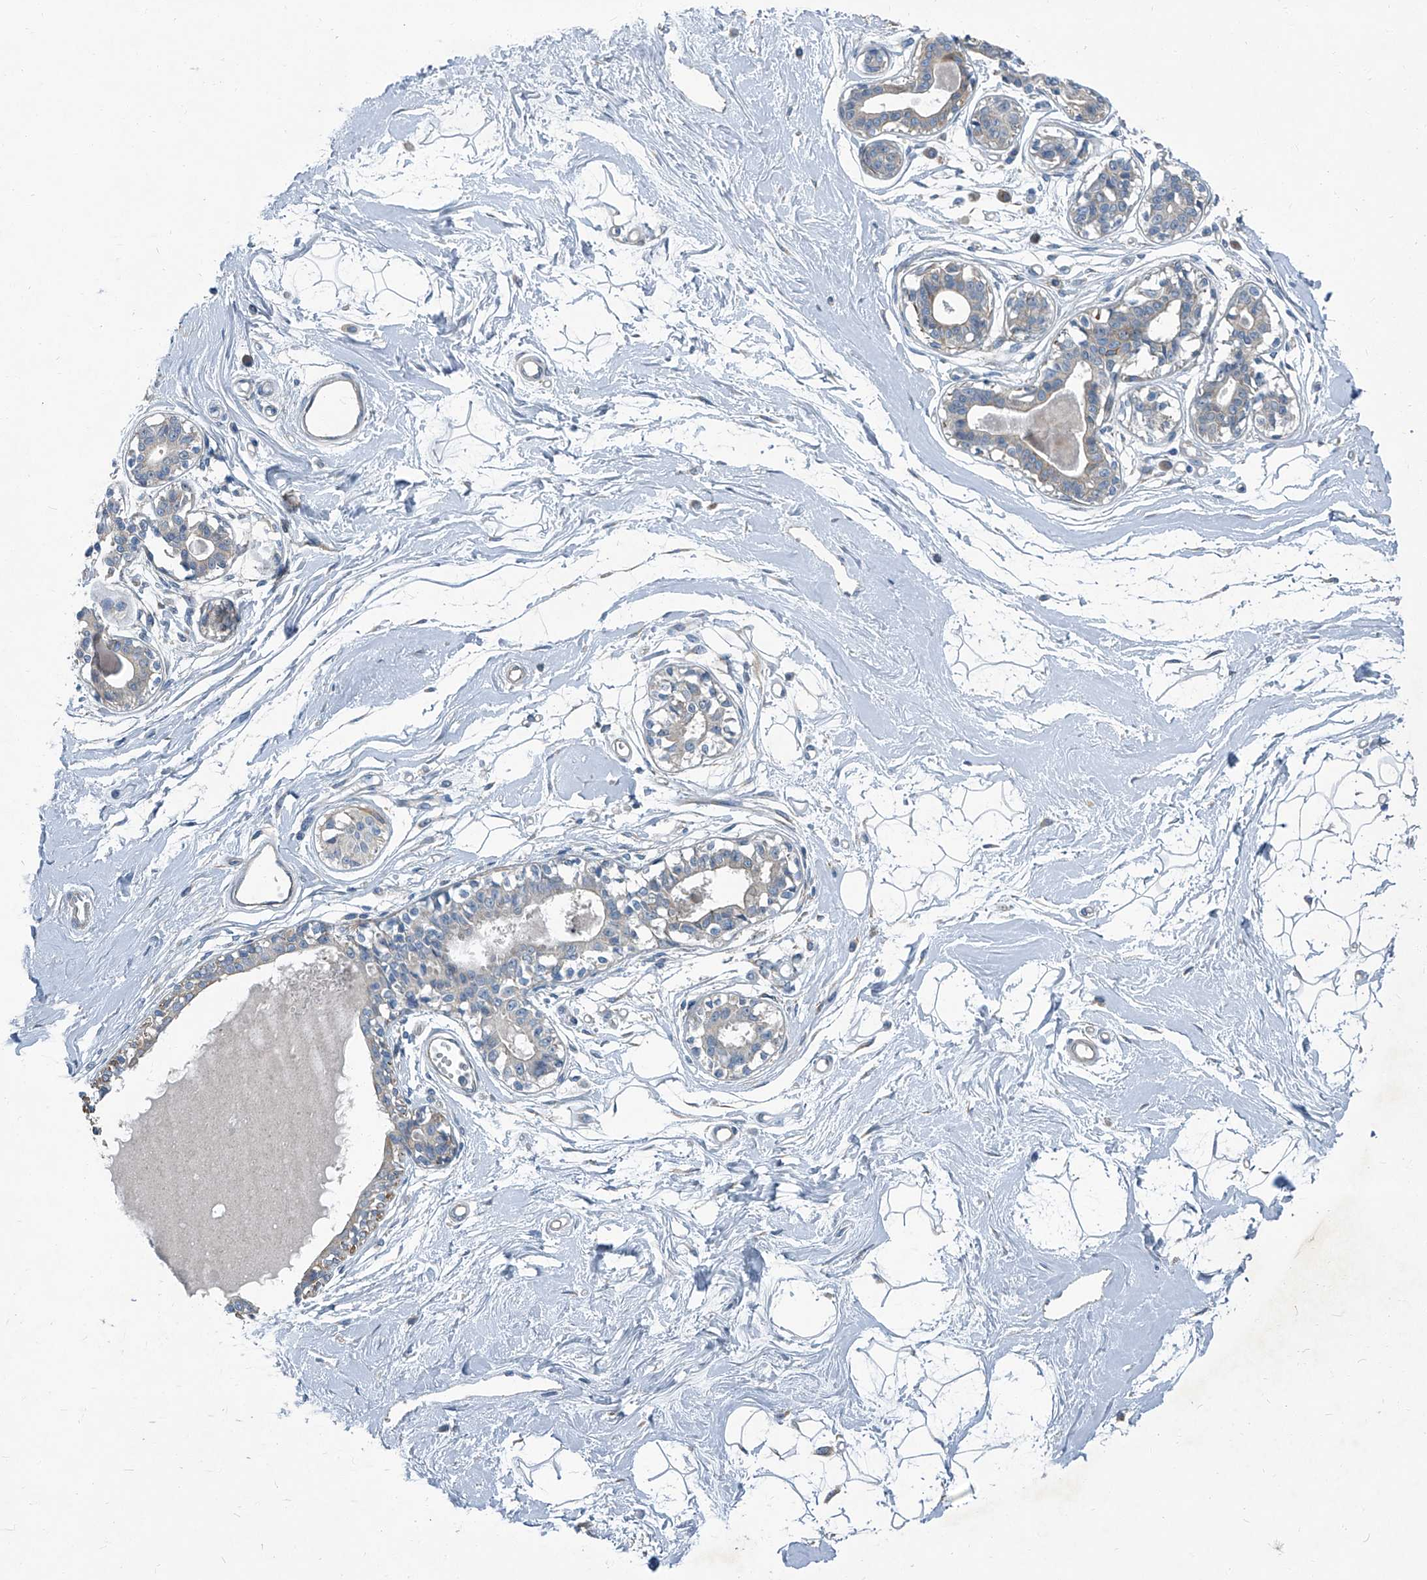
{"staining": {"intensity": "negative", "quantity": "none", "location": "none"}, "tissue": "breast", "cell_type": "Adipocytes", "image_type": "normal", "snomed": [{"axis": "morphology", "description": "Normal tissue, NOS"}, {"axis": "topography", "description": "Breast"}], "caption": "Immunohistochemistry (IHC) histopathology image of benign breast stained for a protein (brown), which shows no expression in adipocytes. (Brightfield microscopy of DAB (3,3'-diaminobenzidine) IHC at high magnification).", "gene": "SLC26A11", "patient": {"sex": "female", "age": 45}}